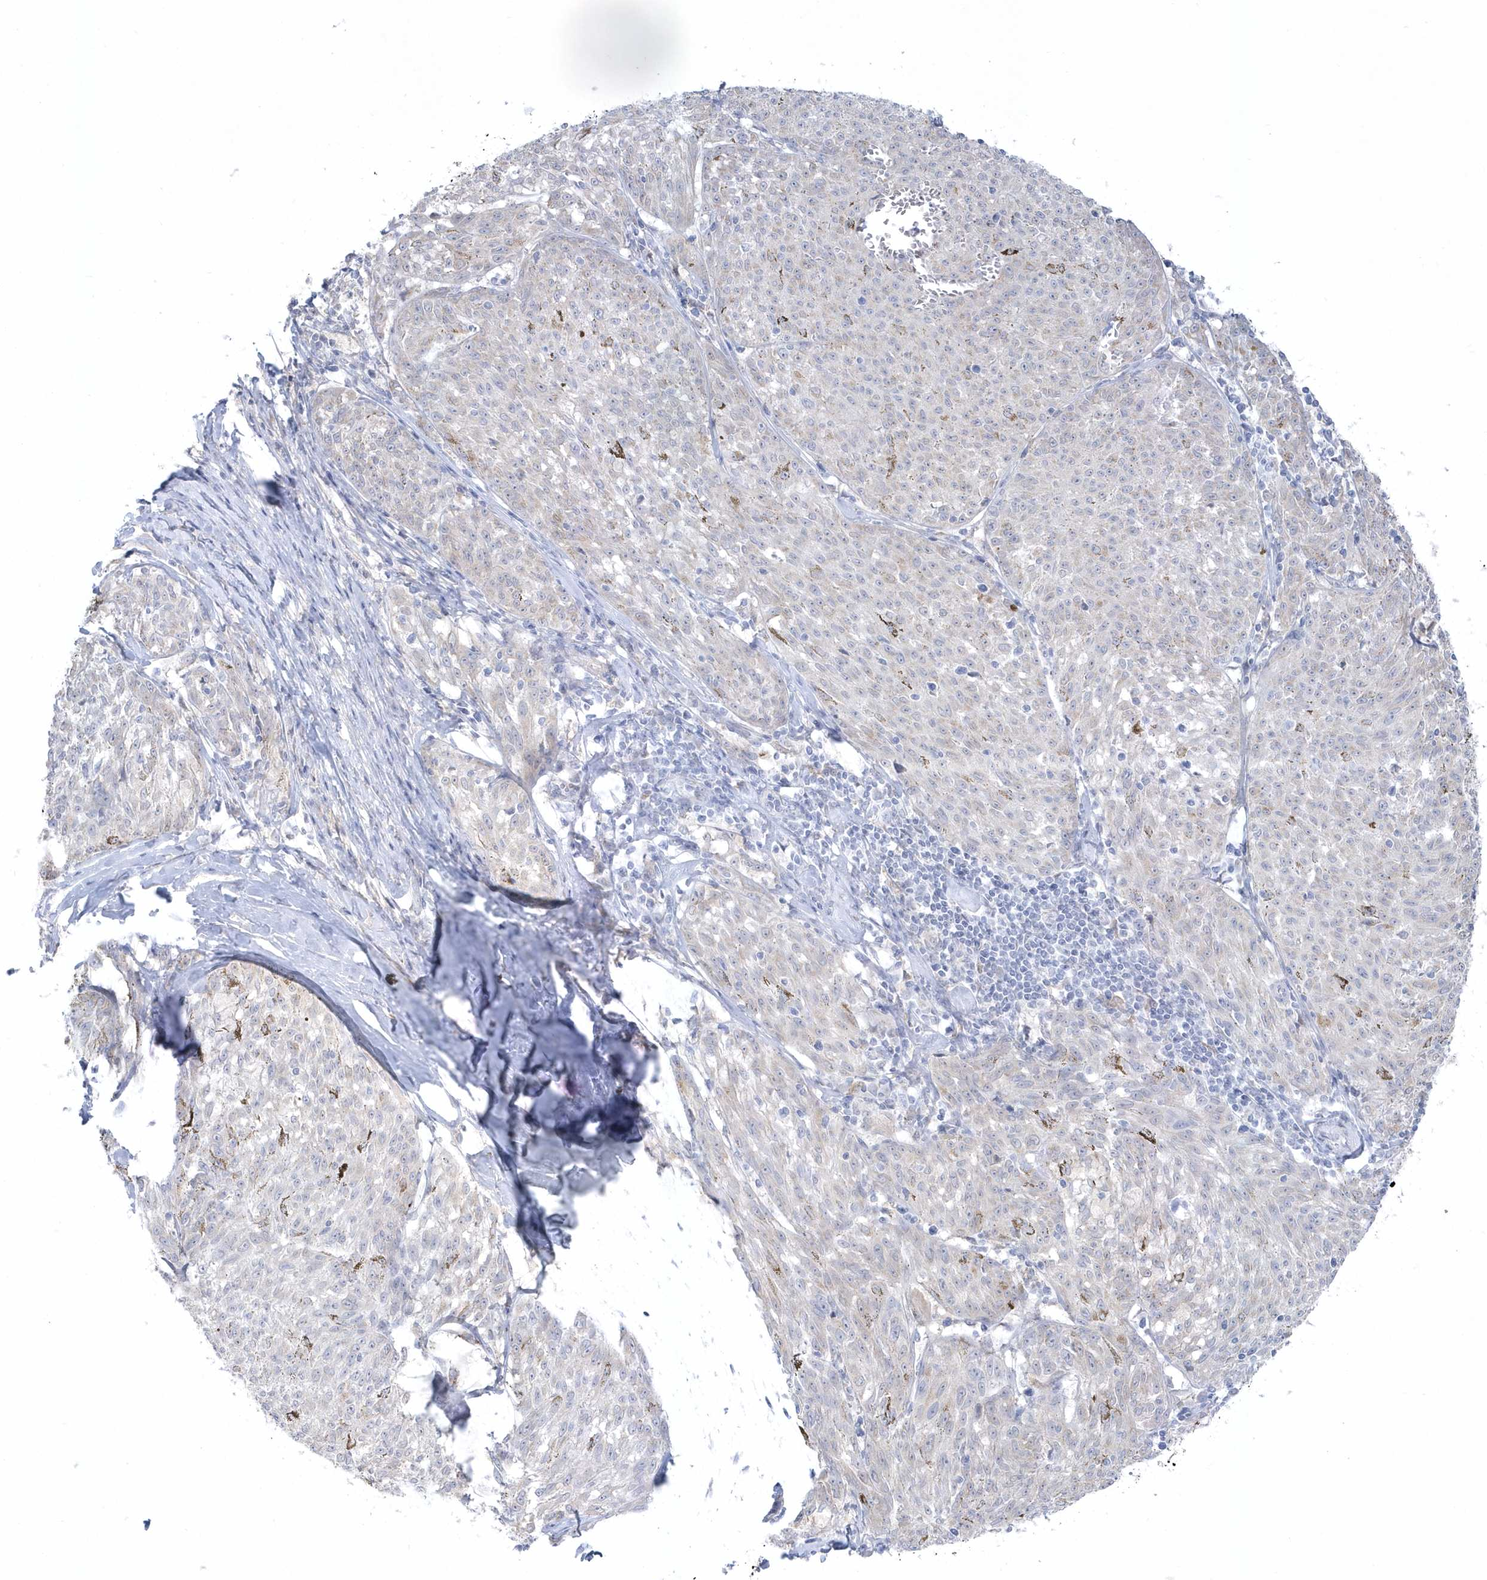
{"staining": {"intensity": "negative", "quantity": "none", "location": "none"}, "tissue": "melanoma", "cell_type": "Tumor cells", "image_type": "cancer", "snomed": [{"axis": "morphology", "description": "Malignant melanoma, NOS"}, {"axis": "topography", "description": "Skin"}], "caption": "This image is of malignant melanoma stained with IHC to label a protein in brown with the nuclei are counter-stained blue. There is no expression in tumor cells.", "gene": "PCBD1", "patient": {"sex": "female", "age": 72}}